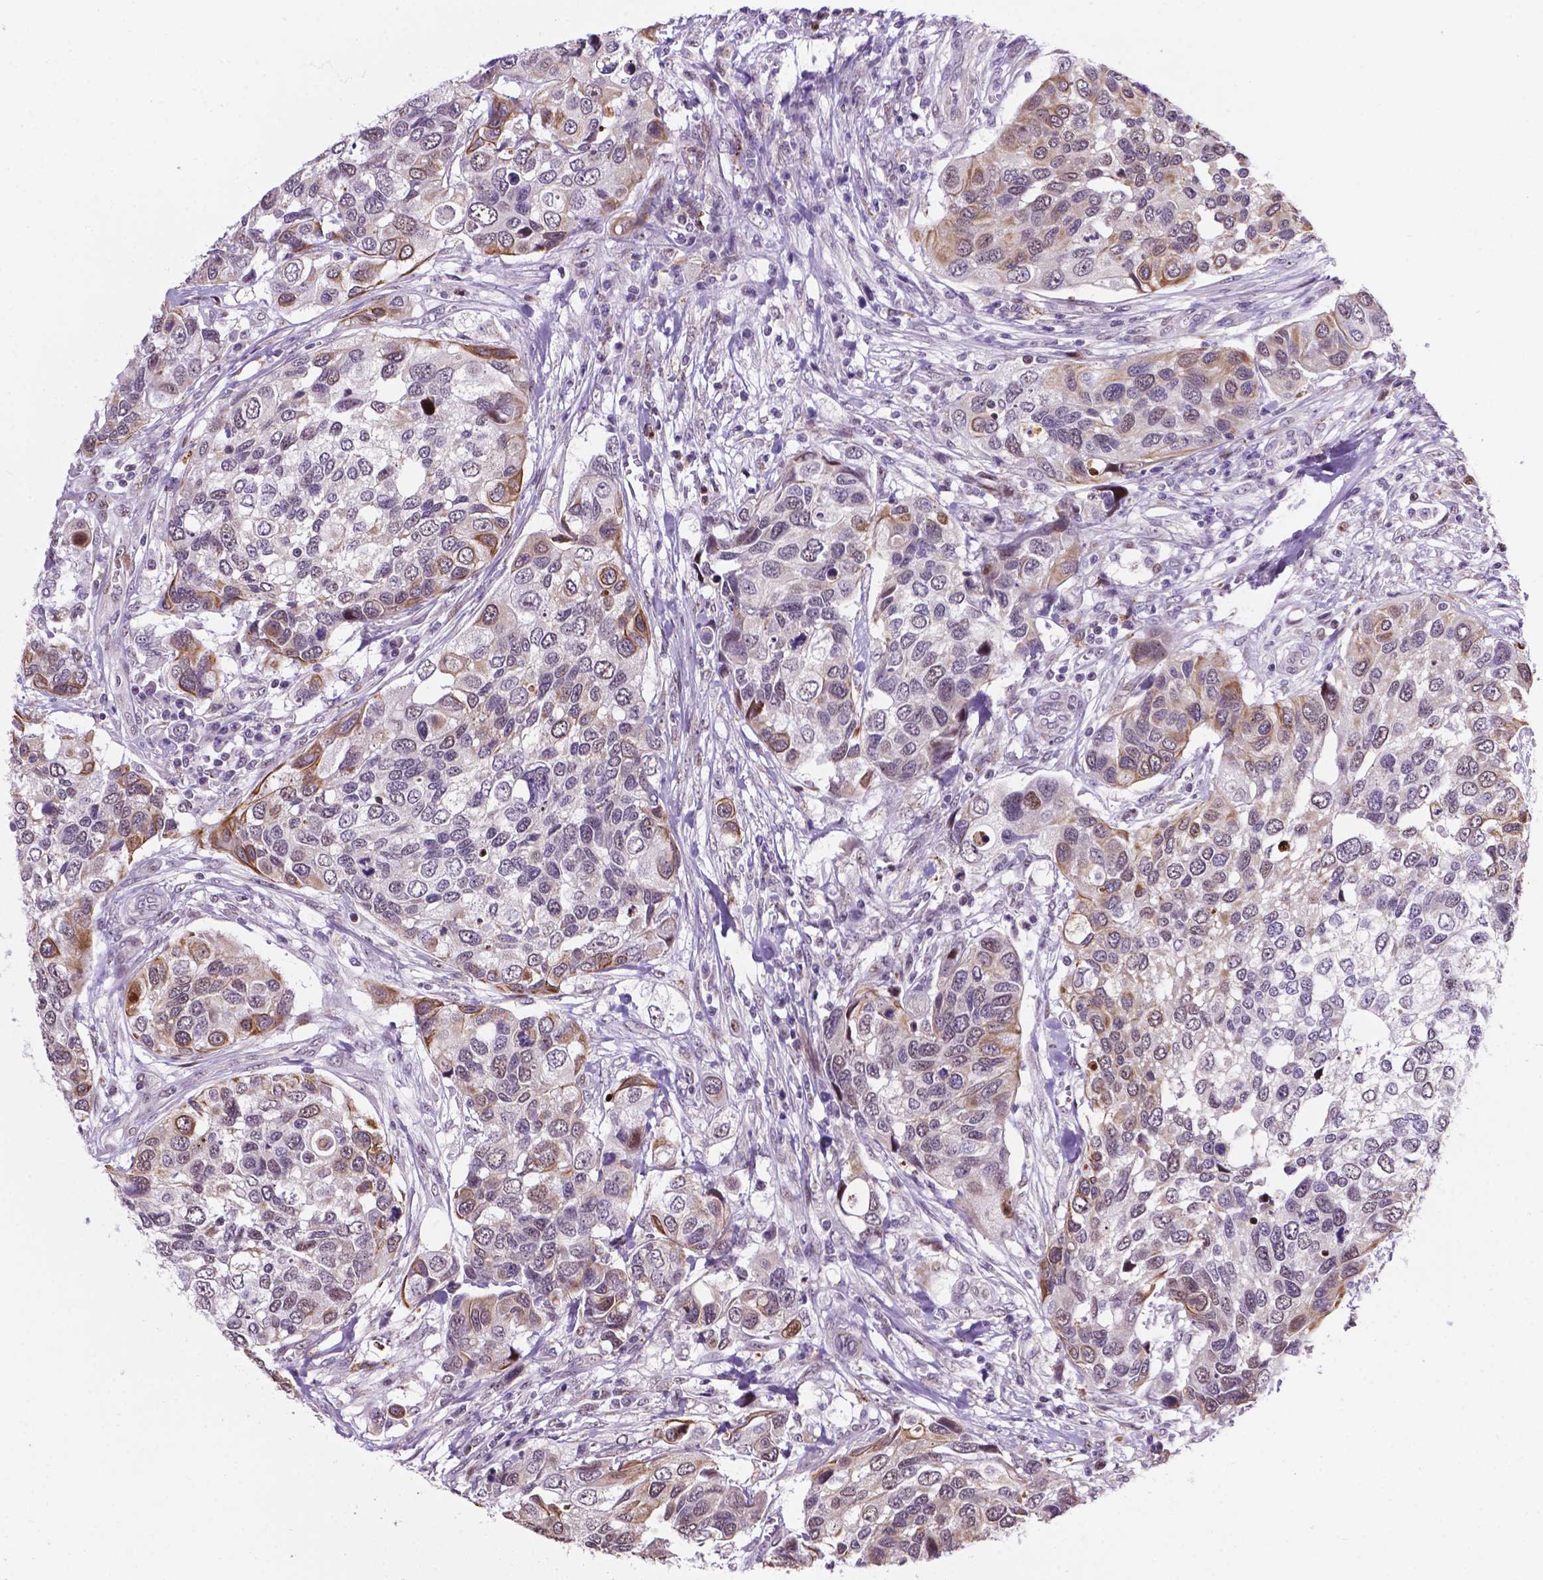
{"staining": {"intensity": "moderate", "quantity": "25%-75%", "location": "cytoplasmic/membranous"}, "tissue": "urothelial cancer", "cell_type": "Tumor cells", "image_type": "cancer", "snomed": [{"axis": "morphology", "description": "Urothelial carcinoma, High grade"}, {"axis": "topography", "description": "Urinary bladder"}], "caption": "Immunohistochemical staining of human high-grade urothelial carcinoma demonstrates moderate cytoplasmic/membranous protein positivity in about 25%-75% of tumor cells.", "gene": "SMAD3", "patient": {"sex": "male", "age": 60}}